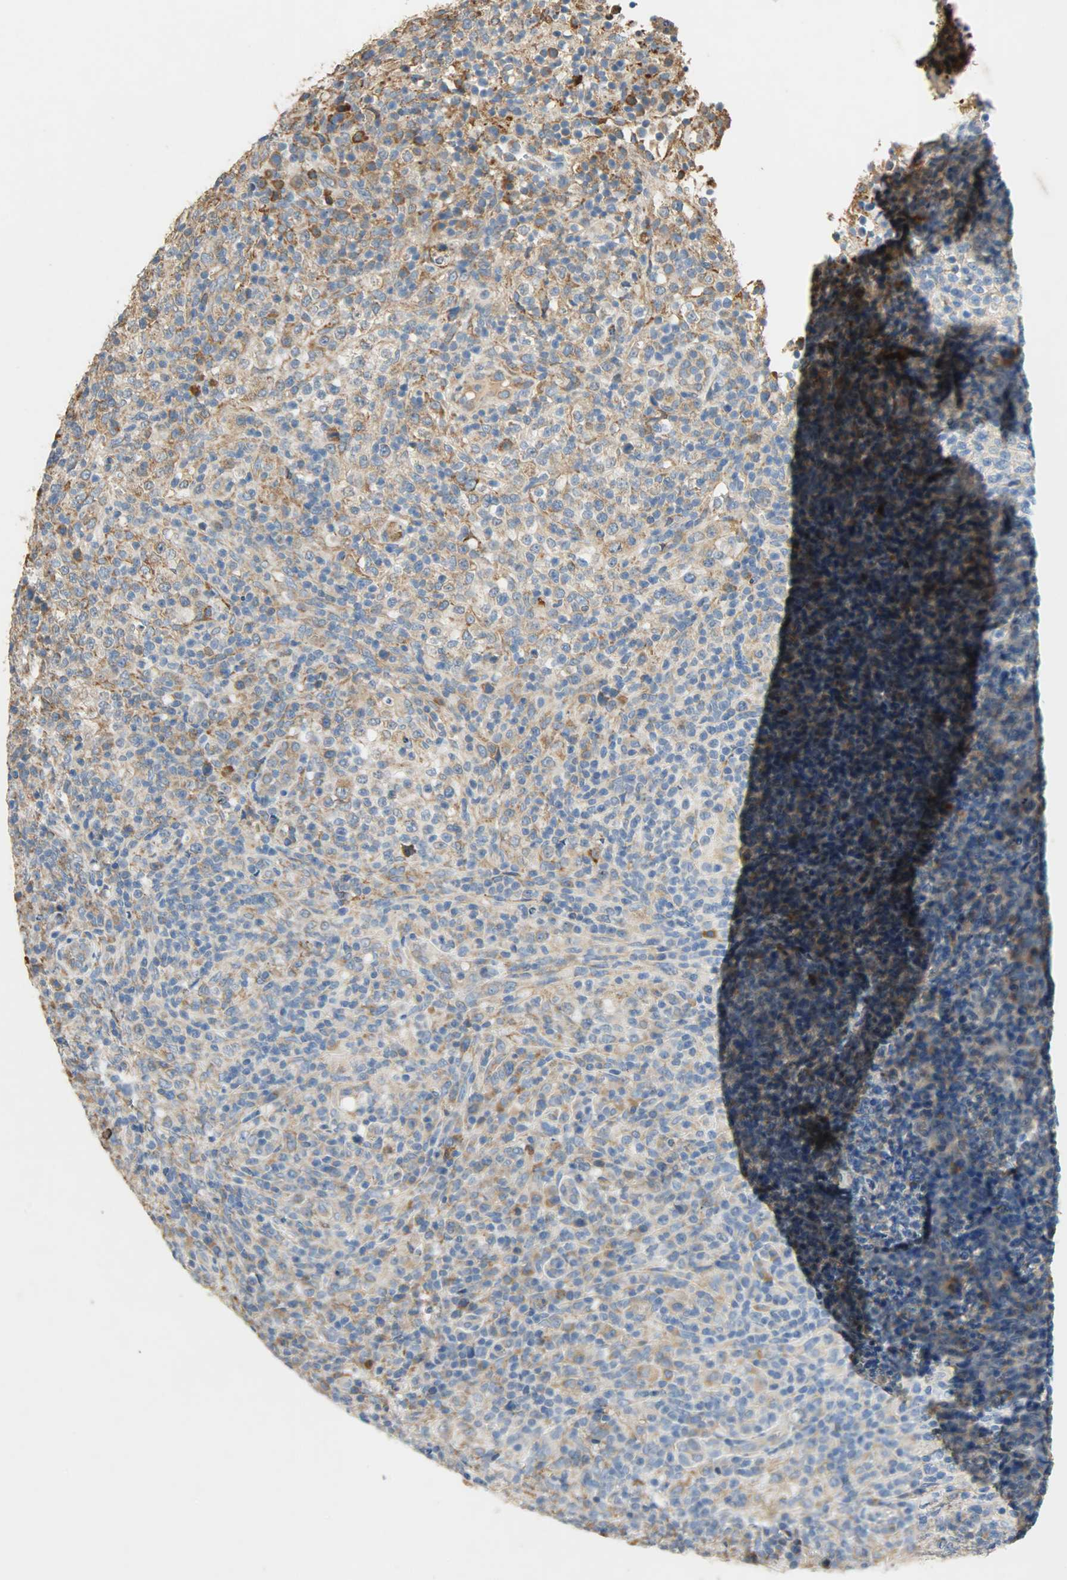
{"staining": {"intensity": "moderate", "quantity": ">75%", "location": "cytoplasmic/membranous"}, "tissue": "lymphoma", "cell_type": "Tumor cells", "image_type": "cancer", "snomed": [{"axis": "morphology", "description": "Malignant lymphoma, non-Hodgkin's type, High grade"}, {"axis": "topography", "description": "Lymph node"}], "caption": "Immunohistochemistry of lymphoma exhibits medium levels of moderate cytoplasmic/membranous positivity in about >75% of tumor cells. The protein of interest is shown in brown color, while the nuclei are stained blue.", "gene": "HSPA5", "patient": {"sex": "female", "age": 76}}